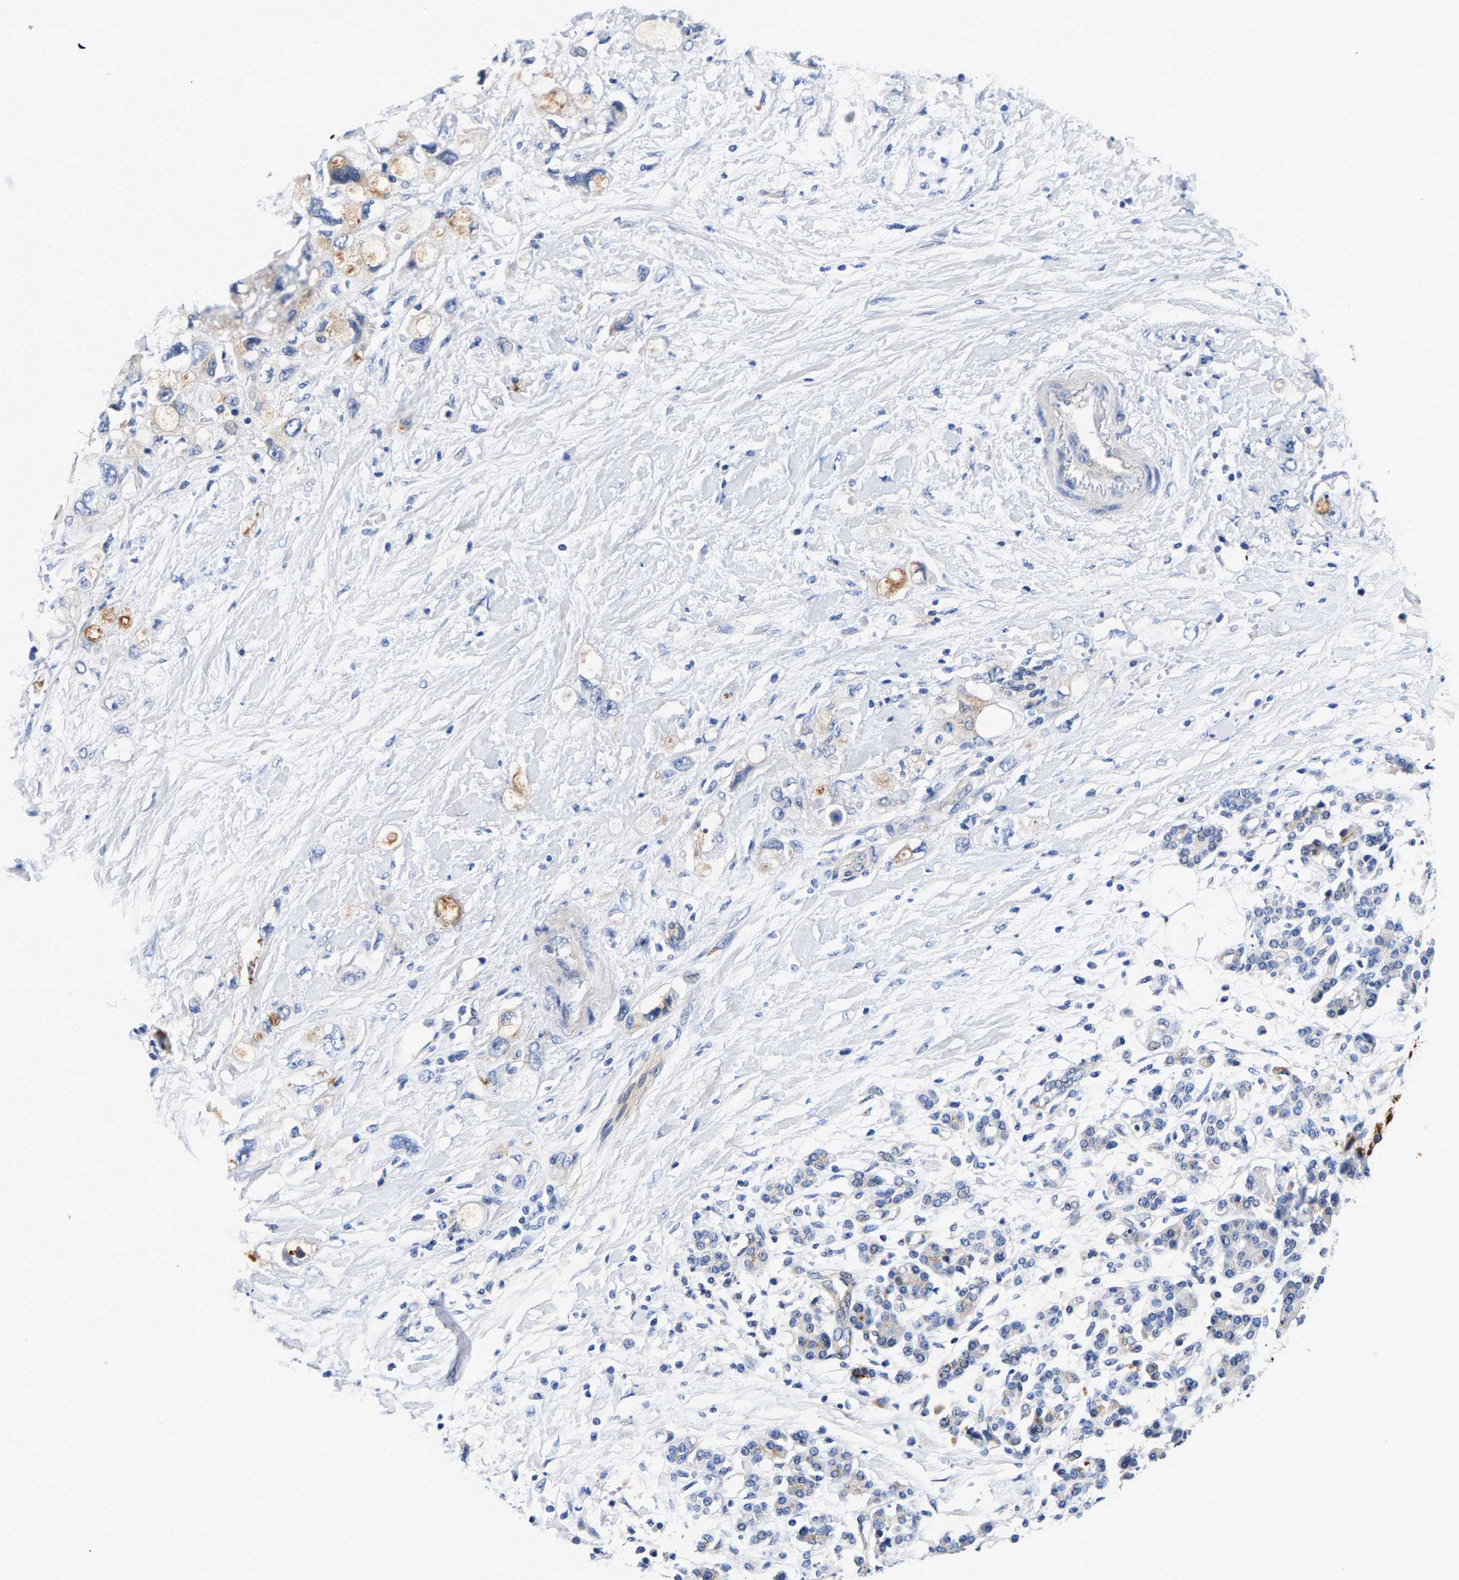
{"staining": {"intensity": "moderate", "quantity": "<25%", "location": "cytoplasmic/membranous"}, "tissue": "pancreatic cancer", "cell_type": "Tumor cells", "image_type": "cancer", "snomed": [{"axis": "morphology", "description": "Adenocarcinoma, NOS"}, {"axis": "topography", "description": "Pancreas"}], "caption": "This image shows immunohistochemistry staining of human adenocarcinoma (pancreatic), with low moderate cytoplasmic/membranous expression in about <25% of tumor cells.", "gene": "P2RY4", "patient": {"sex": "female", "age": 56}}